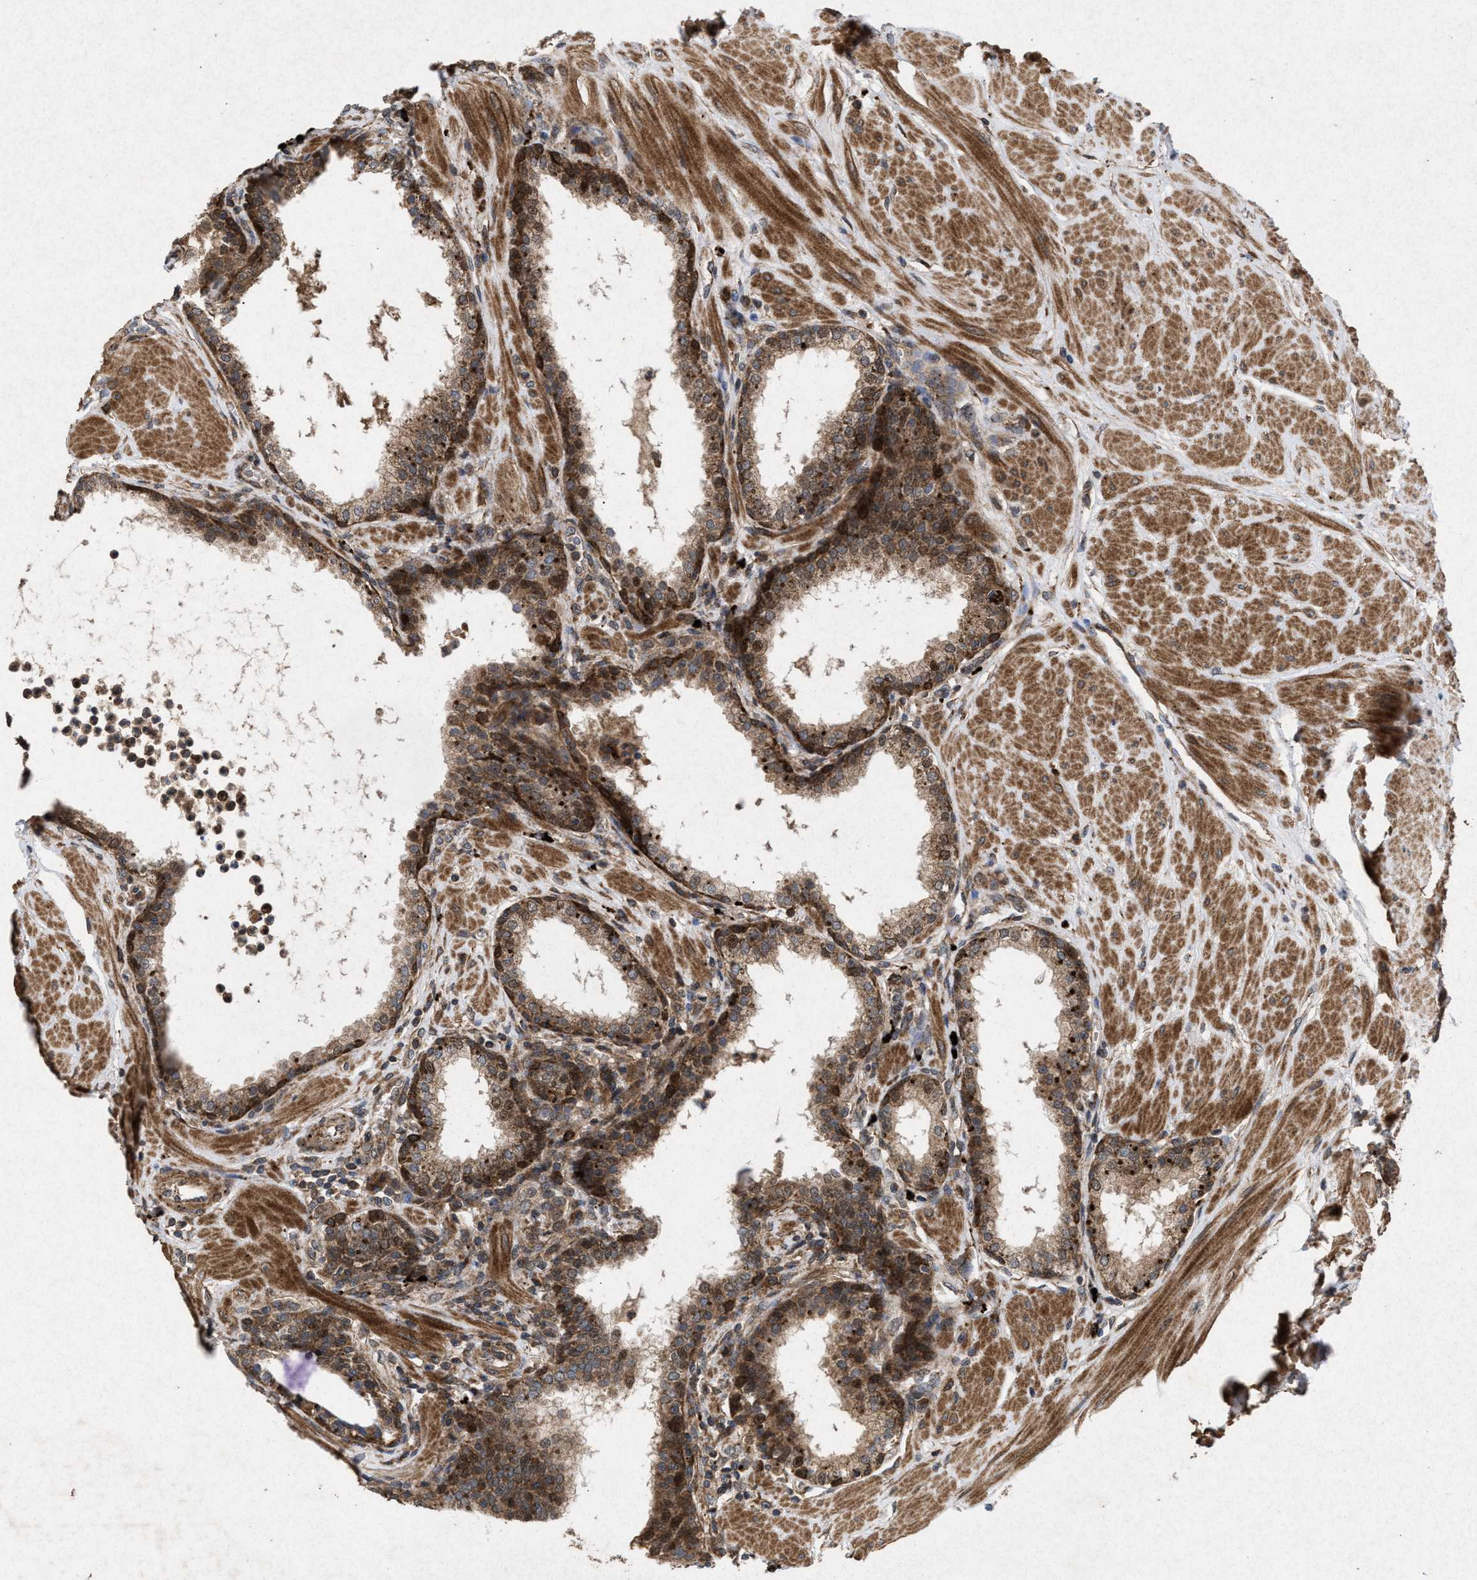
{"staining": {"intensity": "moderate", "quantity": ">75%", "location": "cytoplasmic/membranous,nuclear"}, "tissue": "prostate", "cell_type": "Glandular cells", "image_type": "normal", "snomed": [{"axis": "morphology", "description": "Normal tissue, NOS"}, {"axis": "topography", "description": "Prostate"}], "caption": "This histopathology image demonstrates immunohistochemistry staining of benign prostate, with medium moderate cytoplasmic/membranous,nuclear staining in approximately >75% of glandular cells.", "gene": "MSI2", "patient": {"sex": "male", "age": 51}}